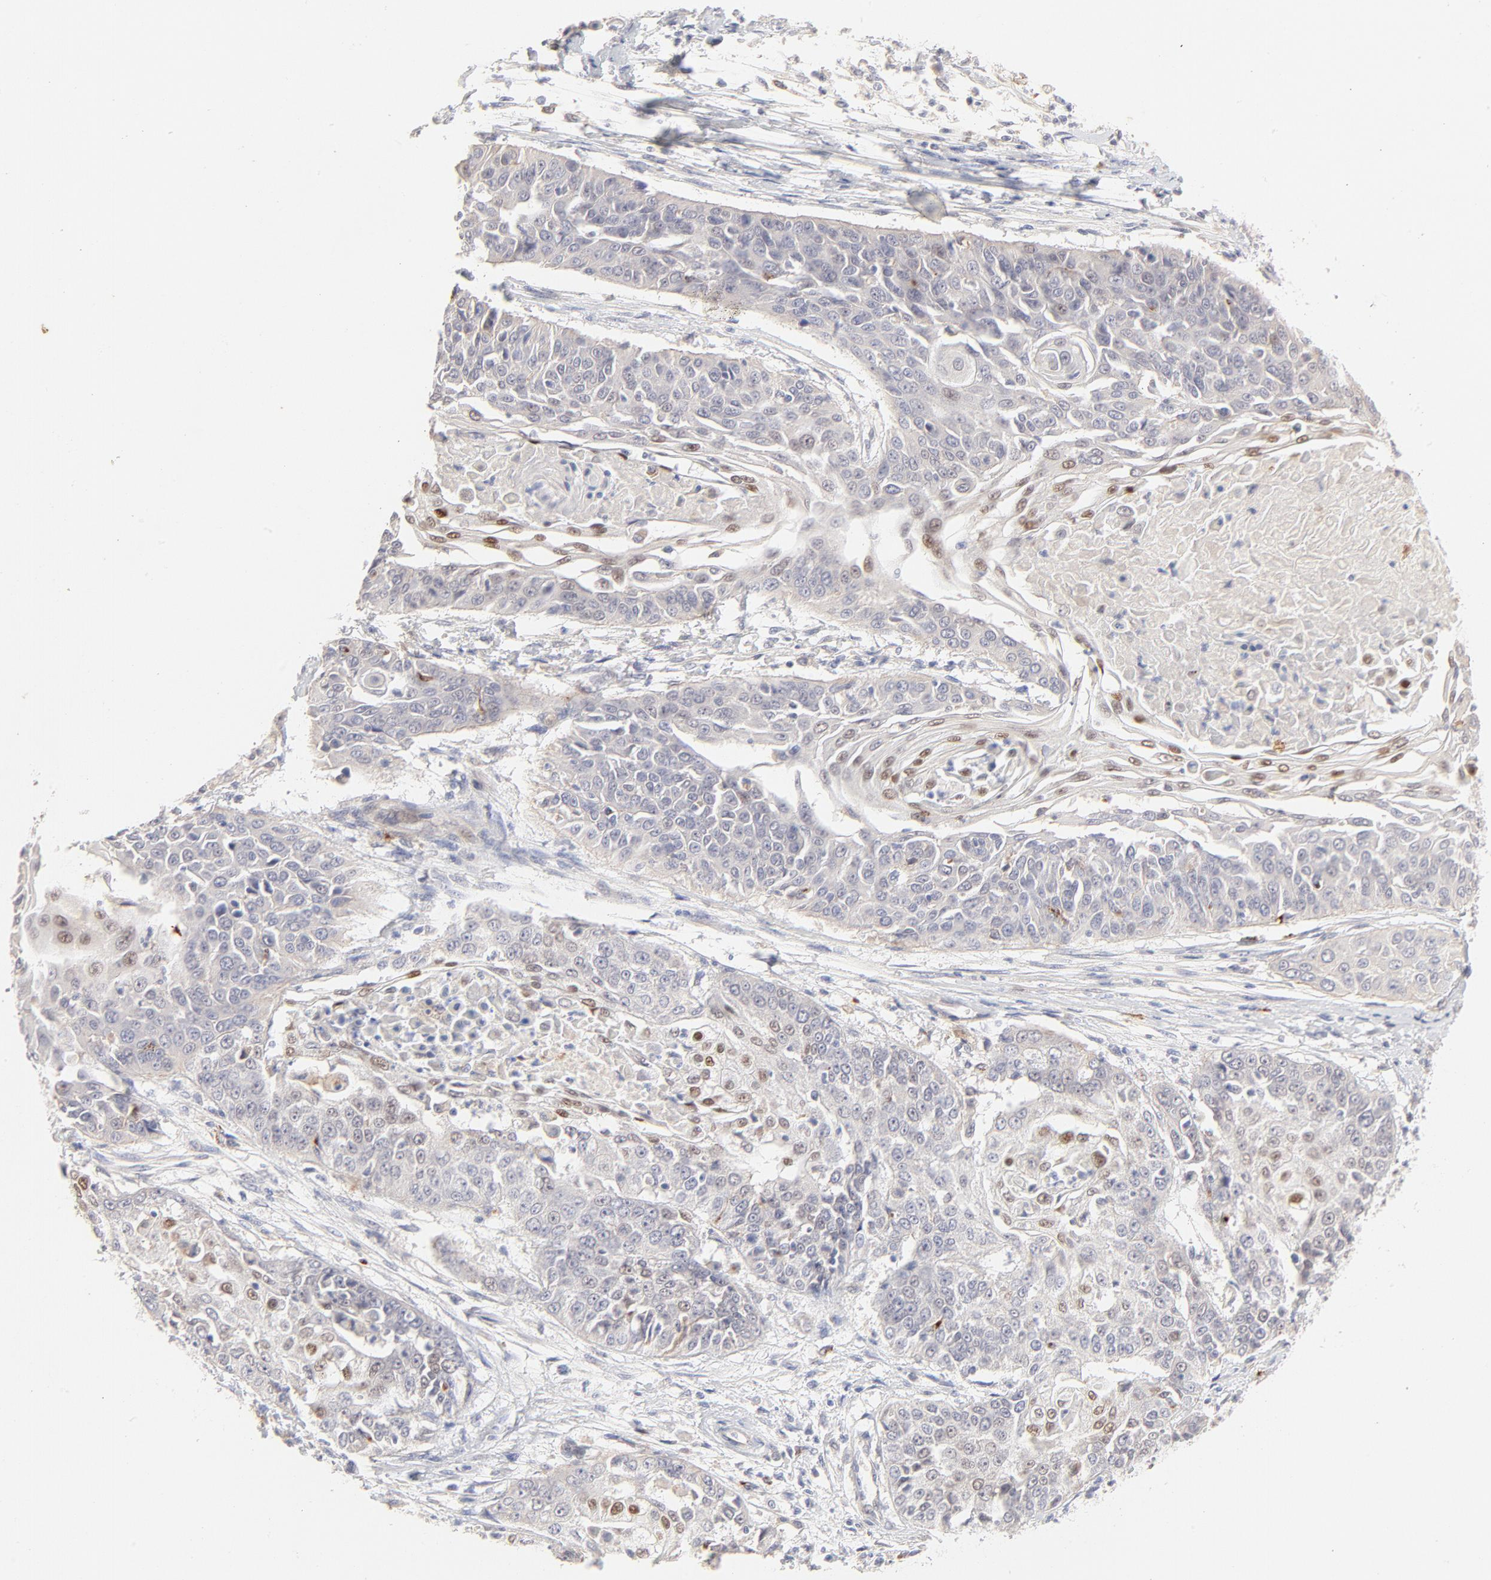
{"staining": {"intensity": "weak", "quantity": "<25%", "location": "nuclear"}, "tissue": "cervical cancer", "cell_type": "Tumor cells", "image_type": "cancer", "snomed": [{"axis": "morphology", "description": "Squamous cell carcinoma, NOS"}, {"axis": "topography", "description": "Cervix"}], "caption": "A histopathology image of squamous cell carcinoma (cervical) stained for a protein shows no brown staining in tumor cells.", "gene": "ELF3", "patient": {"sex": "female", "age": 64}}